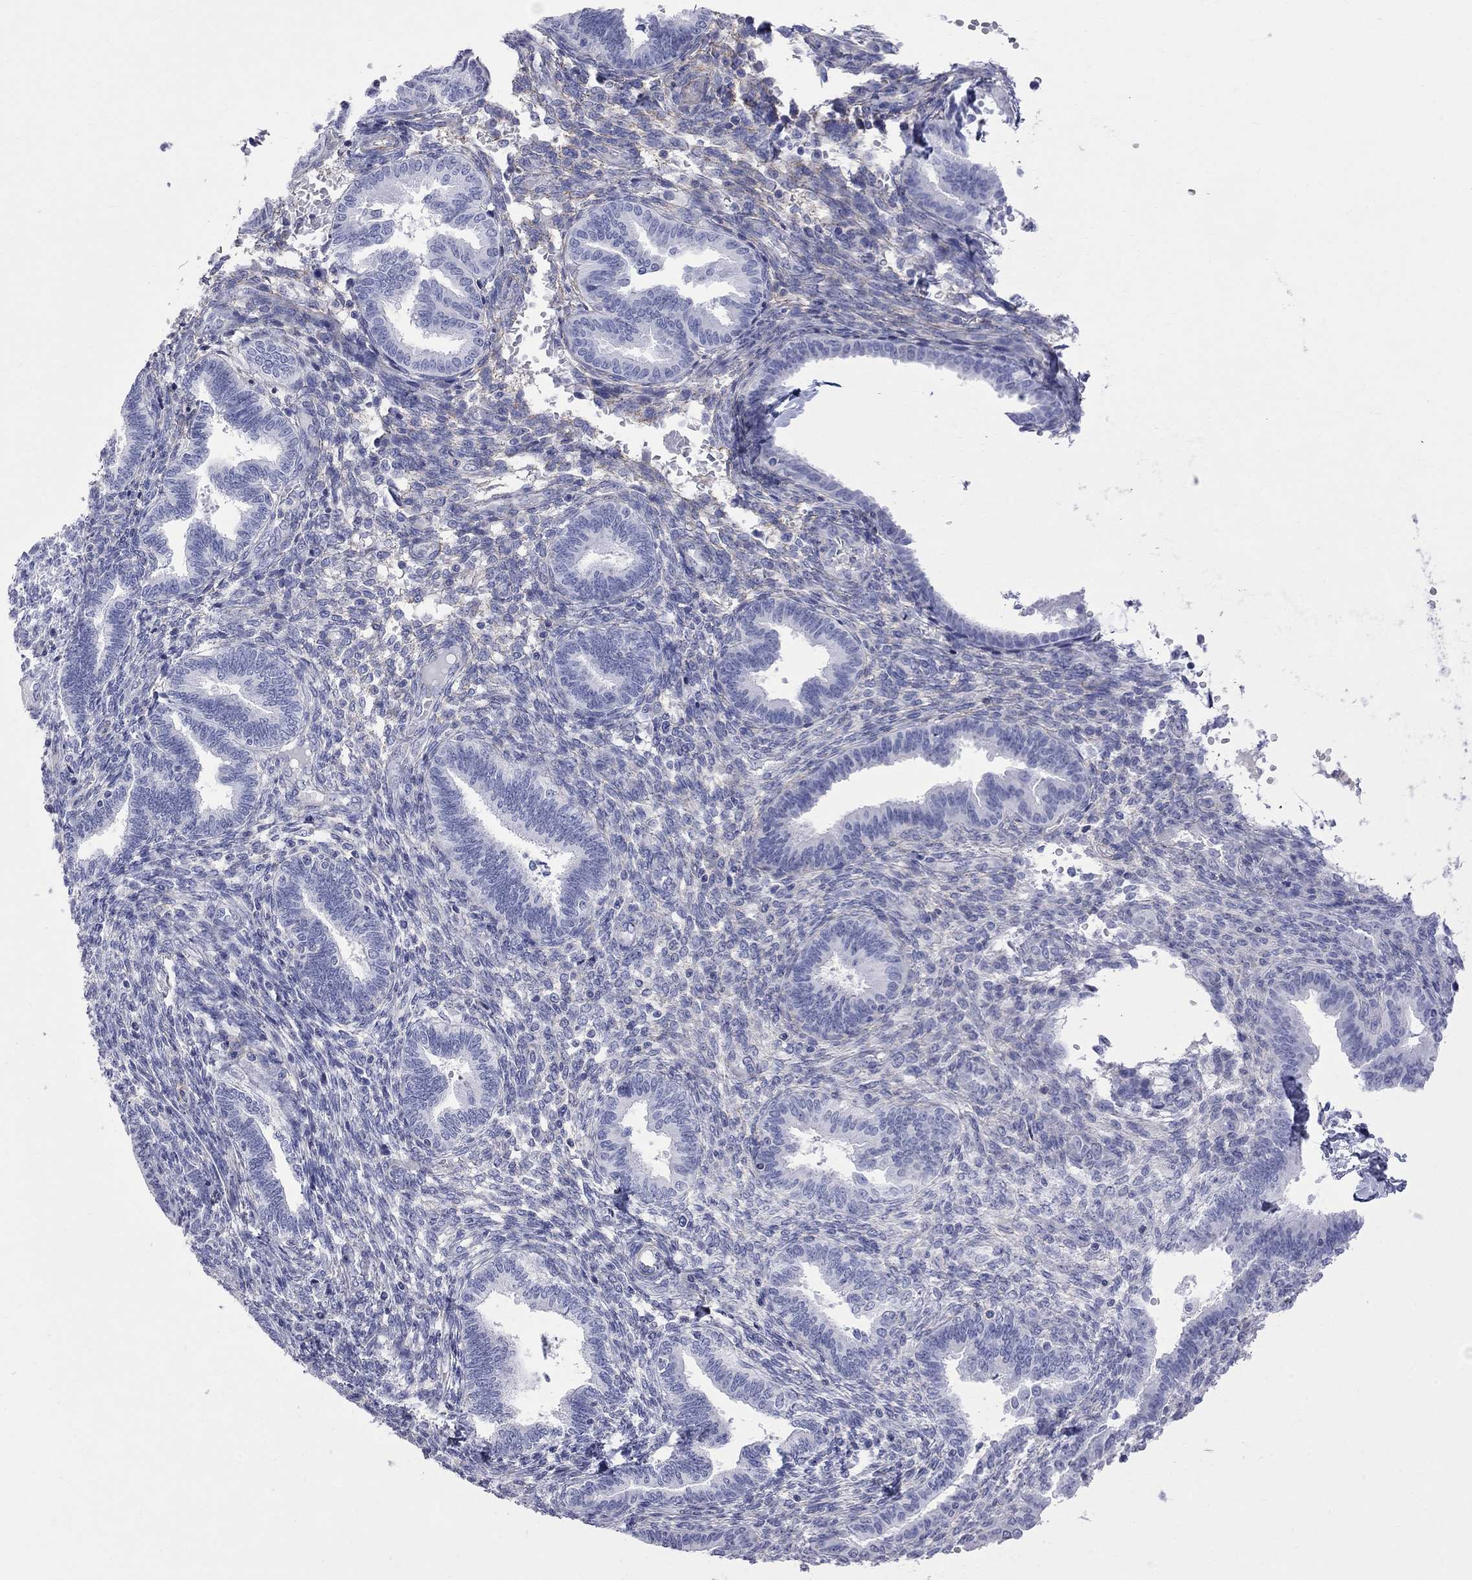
{"staining": {"intensity": "negative", "quantity": "none", "location": "none"}, "tissue": "endometrium", "cell_type": "Cells in endometrial stroma", "image_type": "normal", "snomed": [{"axis": "morphology", "description": "Normal tissue, NOS"}, {"axis": "topography", "description": "Endometrium"}], "caption": "A micrograph of endometrium stained for a protein shows no brown staining in cells in endometrial stroma.", "gene": "S100A3", "patient": {"sex": "female", "age": 42}}